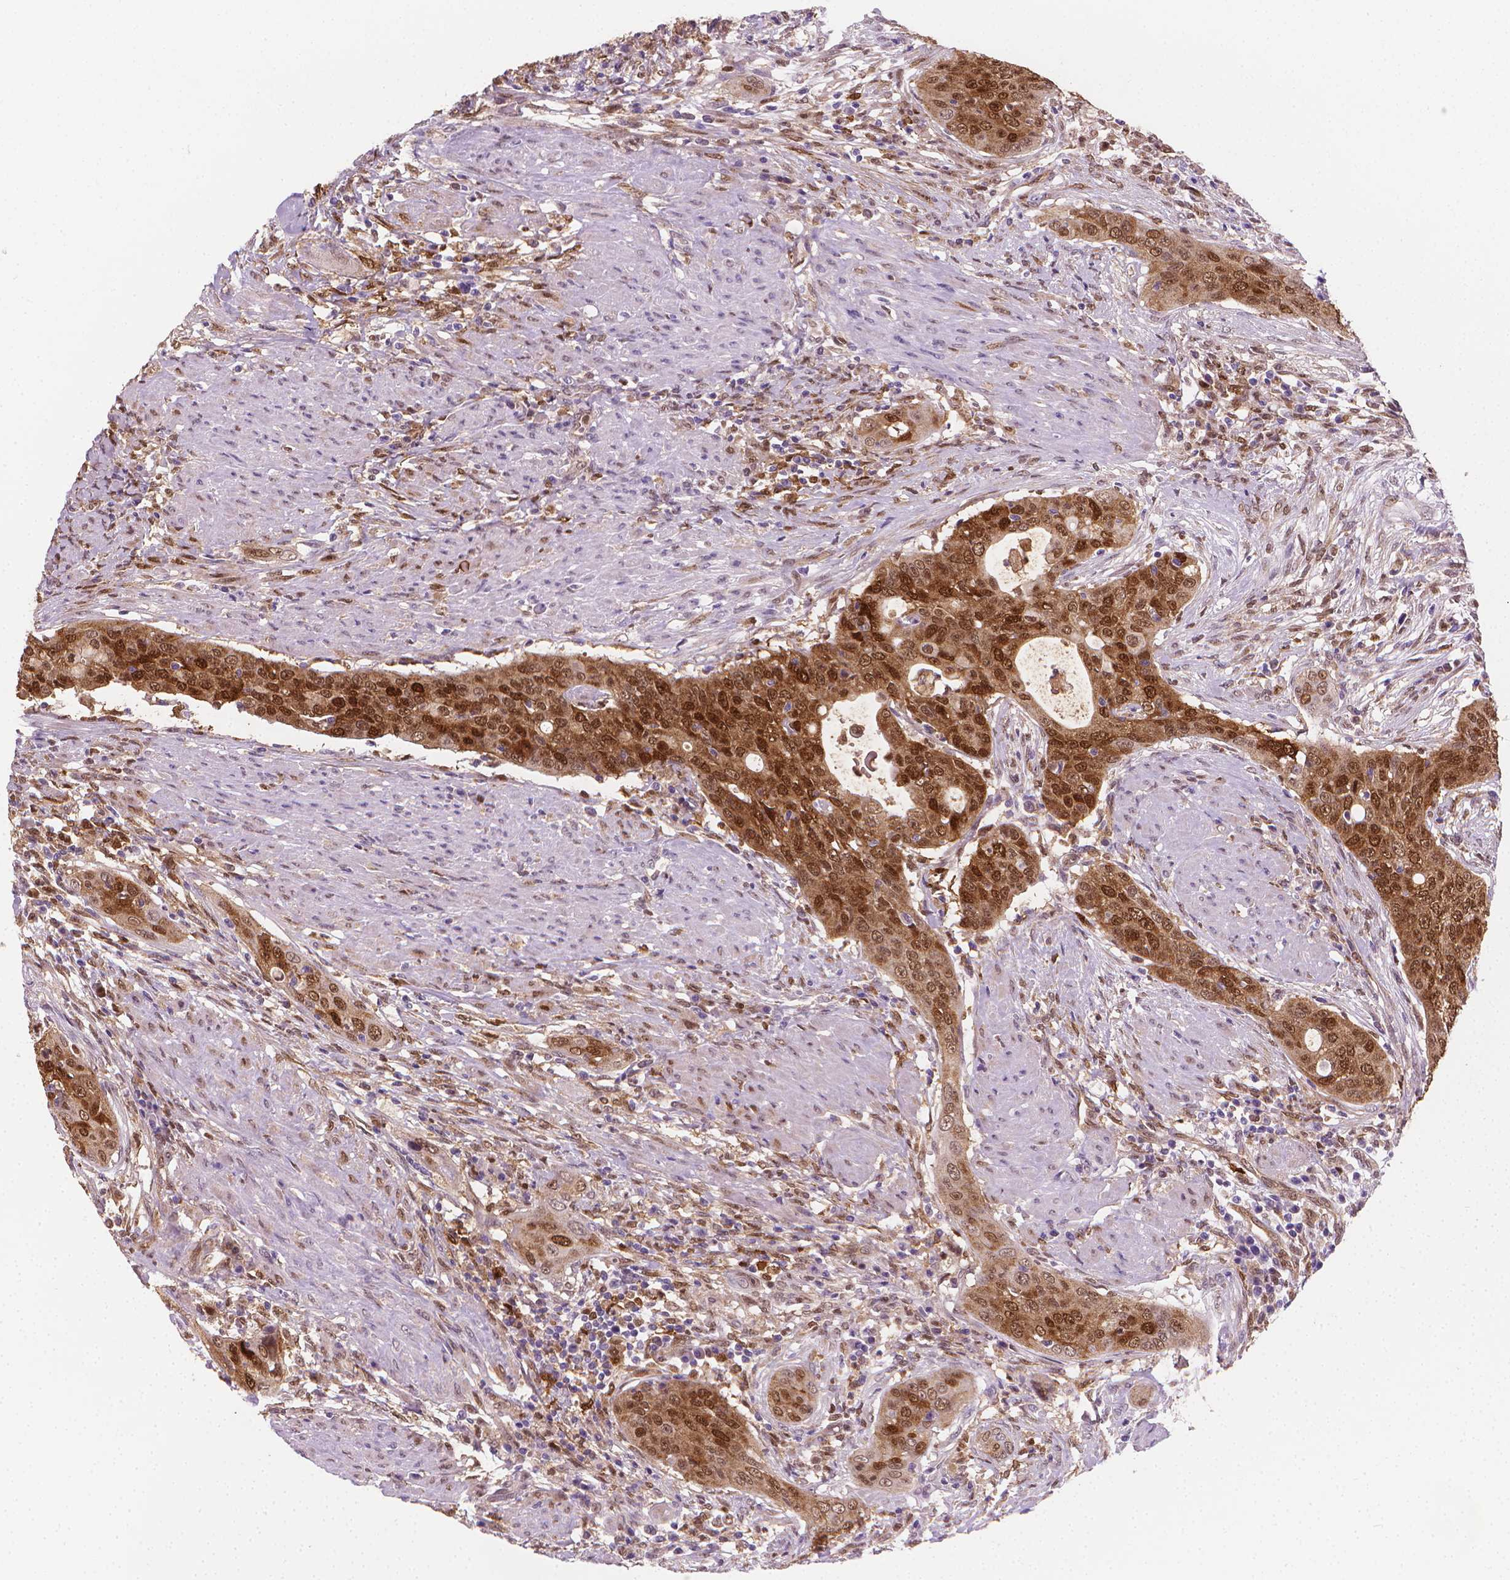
{"staining": {"intensity": "strong", "quantity": ">75%", "location": "cytoplasmic/membranous,nuclear"}, "tissue": "urothelial cancer", "cell_type": "Tumor cells", "image_type": "cancer", "snomed": [{"axis": "morphology", "description": "Urothelial carcinoma, High grade"}, {"axis": "topography", "description": "Urinary bladder"}], "caption": "Tumor cells exhibit high levels of strong cytoplasmic/membranous and nuclear positivity in approximately >75% of cells in high-grade urothelial carcinoma. Using DAB (3,3'-diaminobenzidine) (brown) and hematoxylin (blue) stains, captured at high magnification using brightfield microscopy.", "gene": "TNFAIP2", "patient": {"sex": "male", "age": 82}}